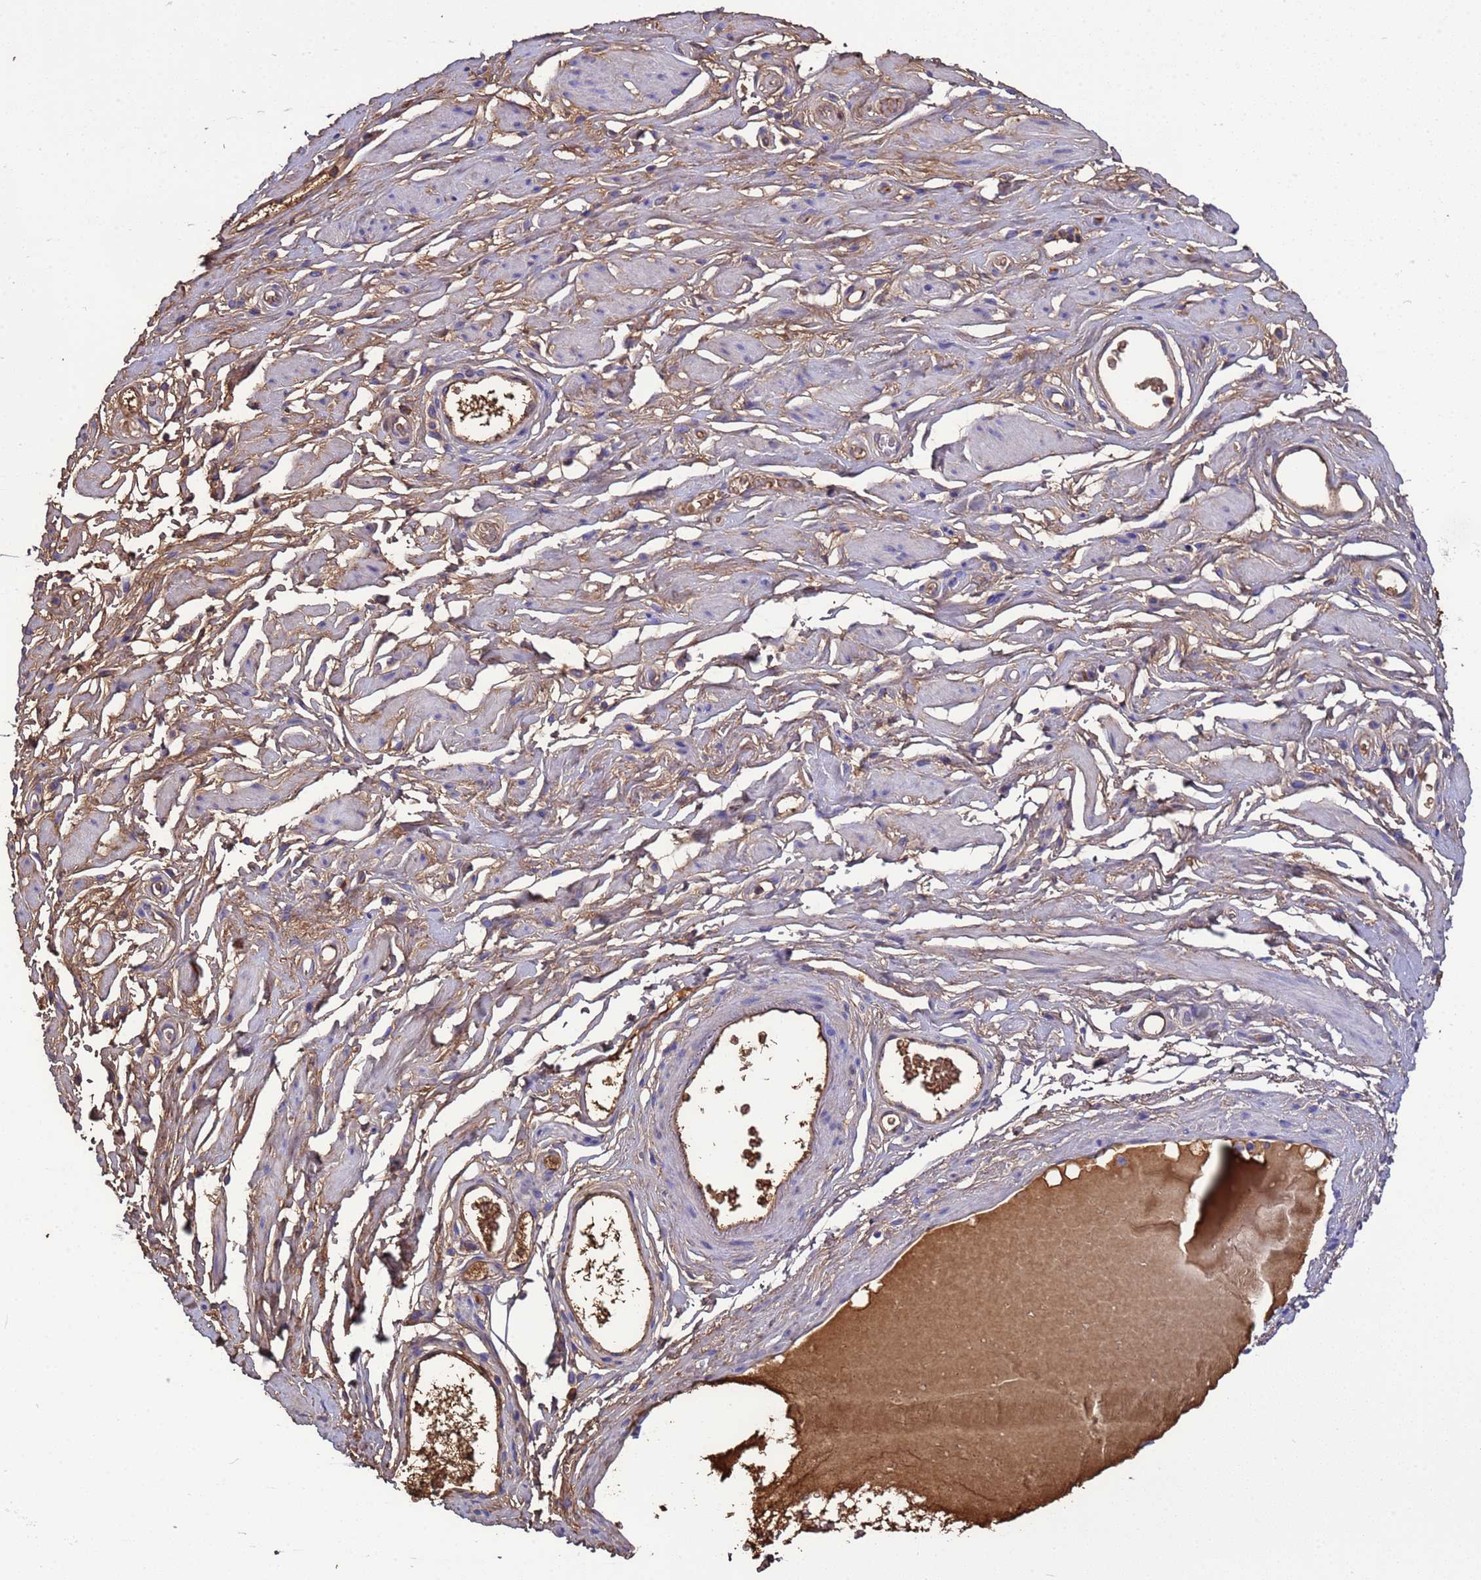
{"staining": {"intensity": "moderate", "quantity": ">75%", "location": "cytoplasmic/membranous"}, "tissue": "adipose tissue", "cell_type": "Adipocytes", "image_type": "normal", "snomed": [{"axis": "morphology", "description": "Normal tissue, NOS"}, {"axis": "morphology", "description": "Adenocarcinoma, NOS"}, {"axis": "topography", "description": "Rectum"}, {"axis": "topography", "description": "Vagina"}, {"axis": "topography", "description": "Peripheral nerve tissue"}], "caption": "An image of human adipose tissue stained for a protein exhibits moderate cytoplasmic/membranous brown staining in adipocytes.", "gene": "H1", "patient": {"sex": "female", "age": 71}}